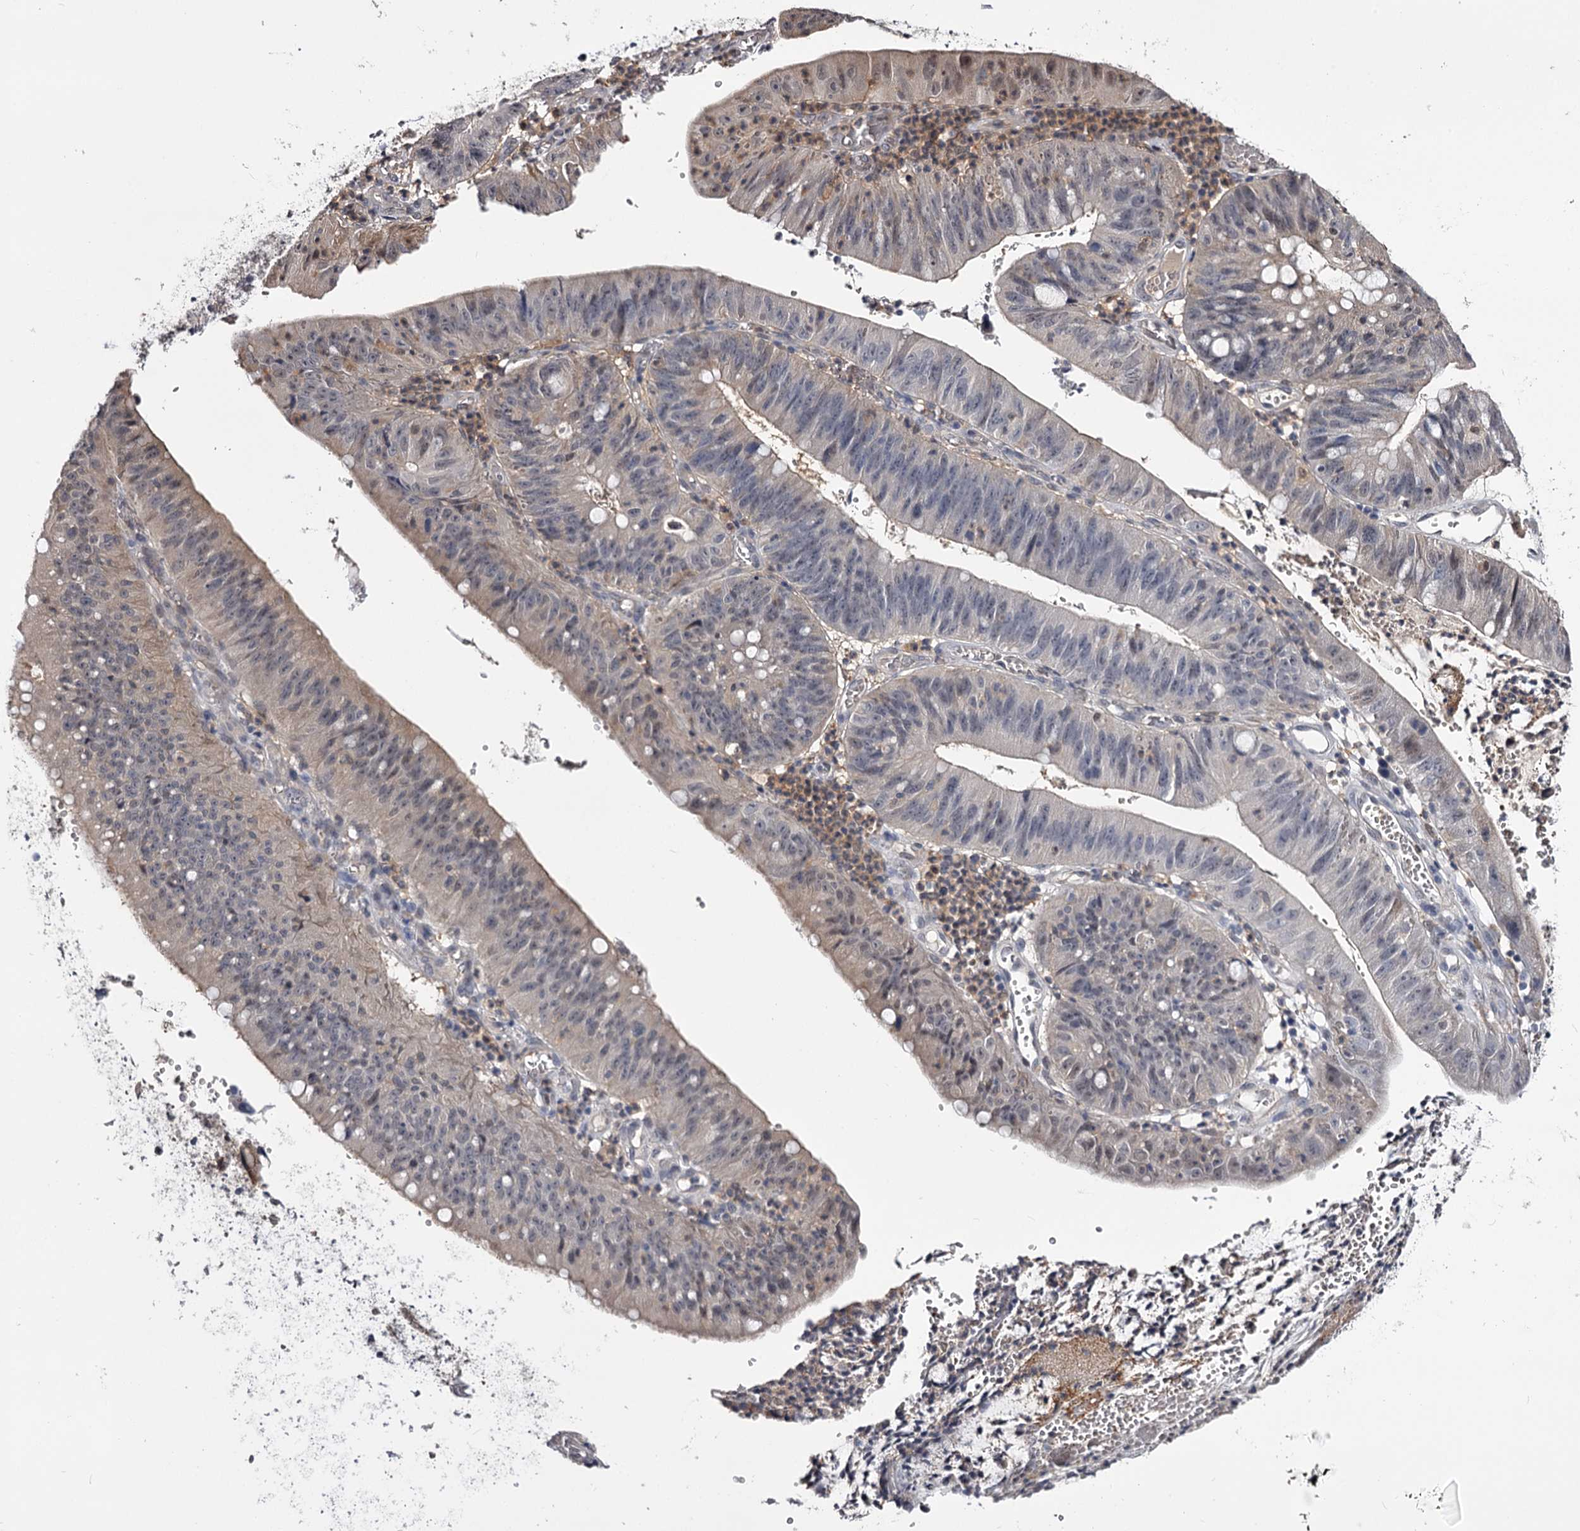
{"staining": {"intensity": "weak", "quantity": "<25%", "location": "cytoplasmic/membranous,nuclear"}, "tissue": "stomach cancer", "cell_type": "Tumor cells", "image_type": "cancer", "snomed": [{"axis": "morphology", "description": "Adenocarcinoma, NOS"}, {"axis": "topography", "description": "Stomach"}], "caption": "Stomach cancer was stained to show a protein in brown. There is no significant staining in tumor cells.", "gene": "GSTO1", "patient": {"sex": "male", "age": 59}}